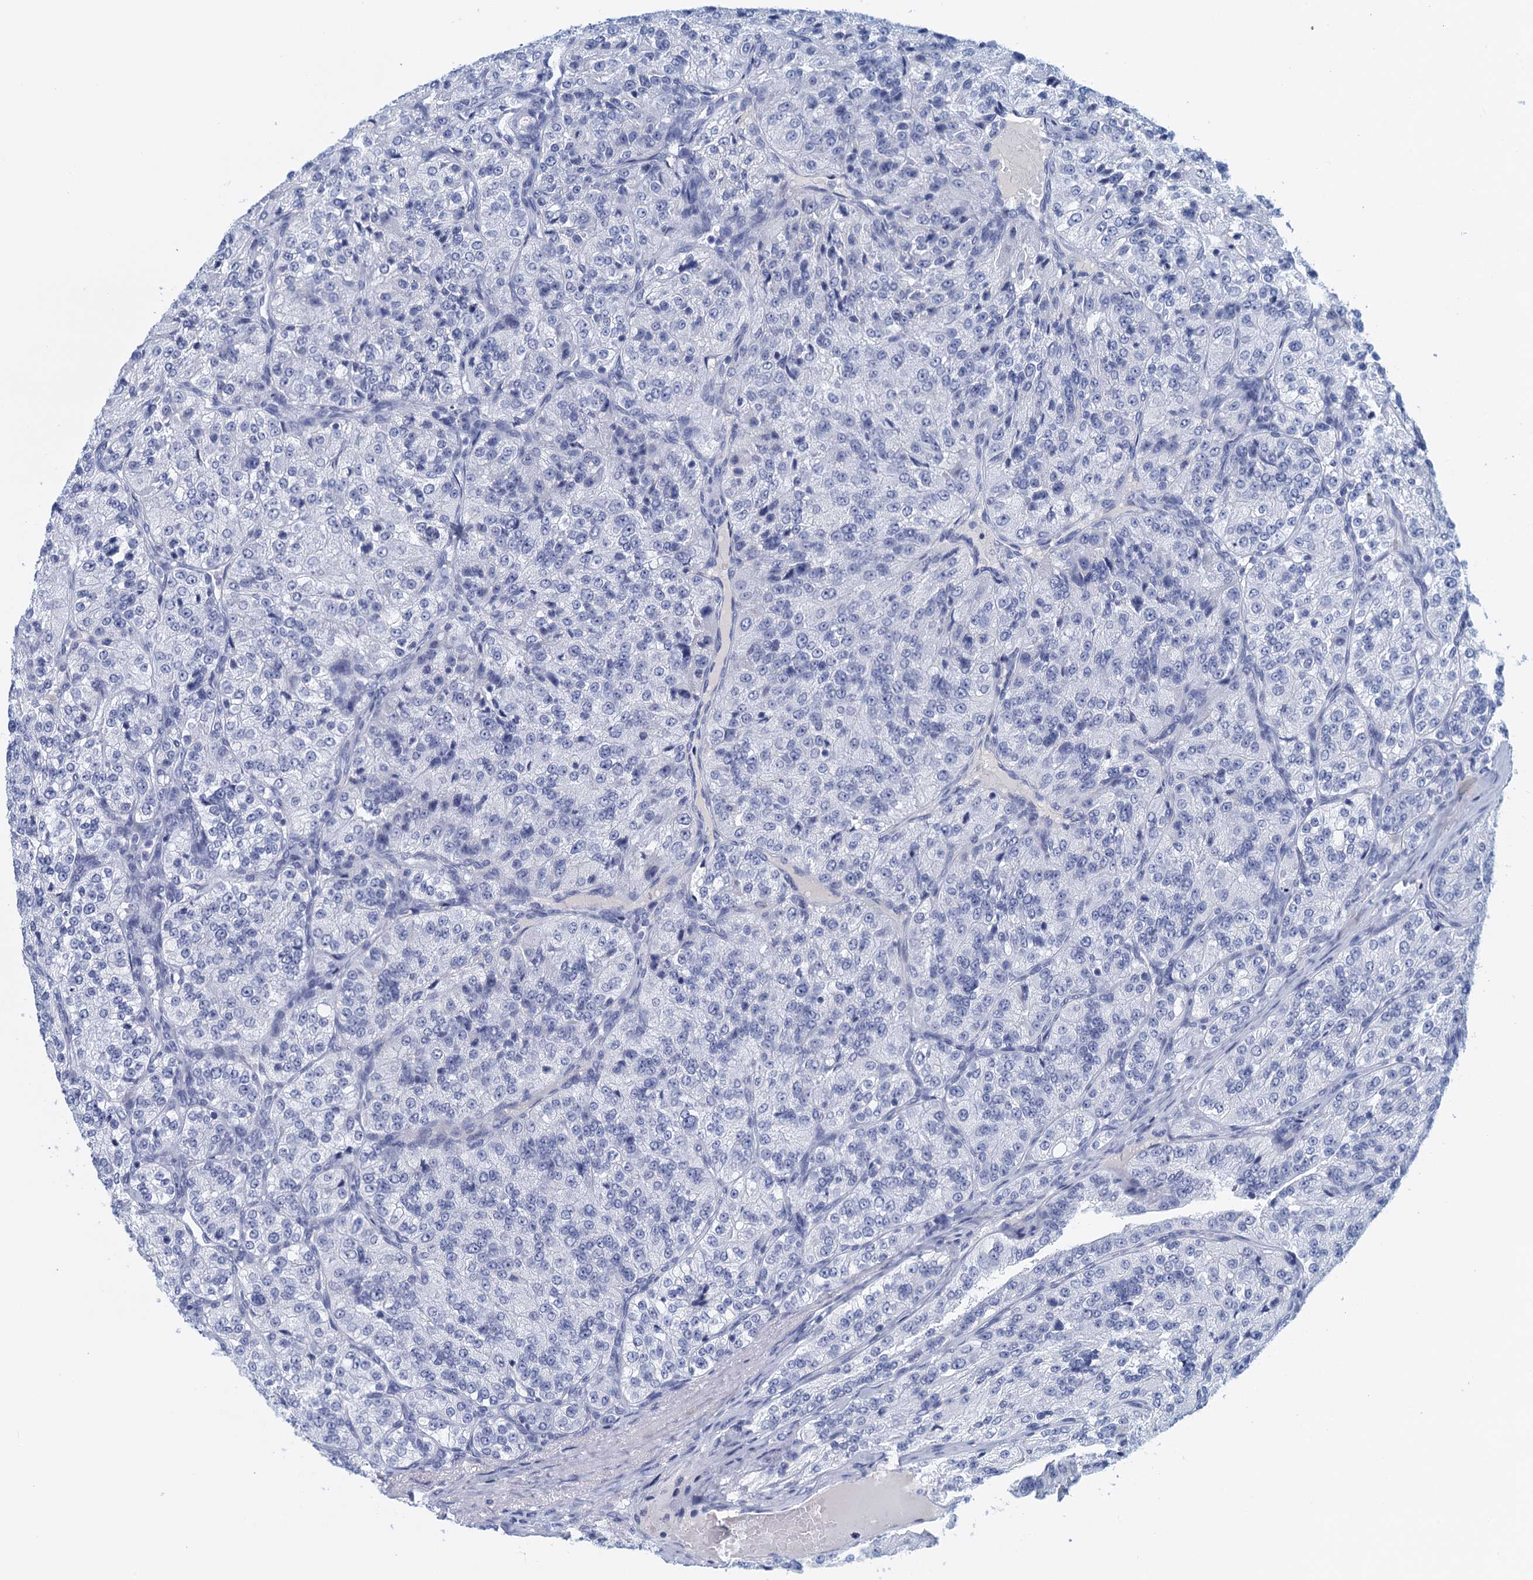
{"staining": {"intensity": "negative", "quantity": "none", "location": "none"}, "tissue": "renal cancer", "cell_type": "Tumor cells", "image_type": "cancer", "snomed": [{"axis": "morphology", "description": "Adenocarcinoma, NOS"}, {"axis": "topography", "description": "Kidney"}], "caption": "IHC photomicrograph of renal adenocarcinoma stained for a protein (brown), which exhibits no staining in tumor cells.", "gene": "CYP51A1", "patient": {"sex": "female", "age": 63}}